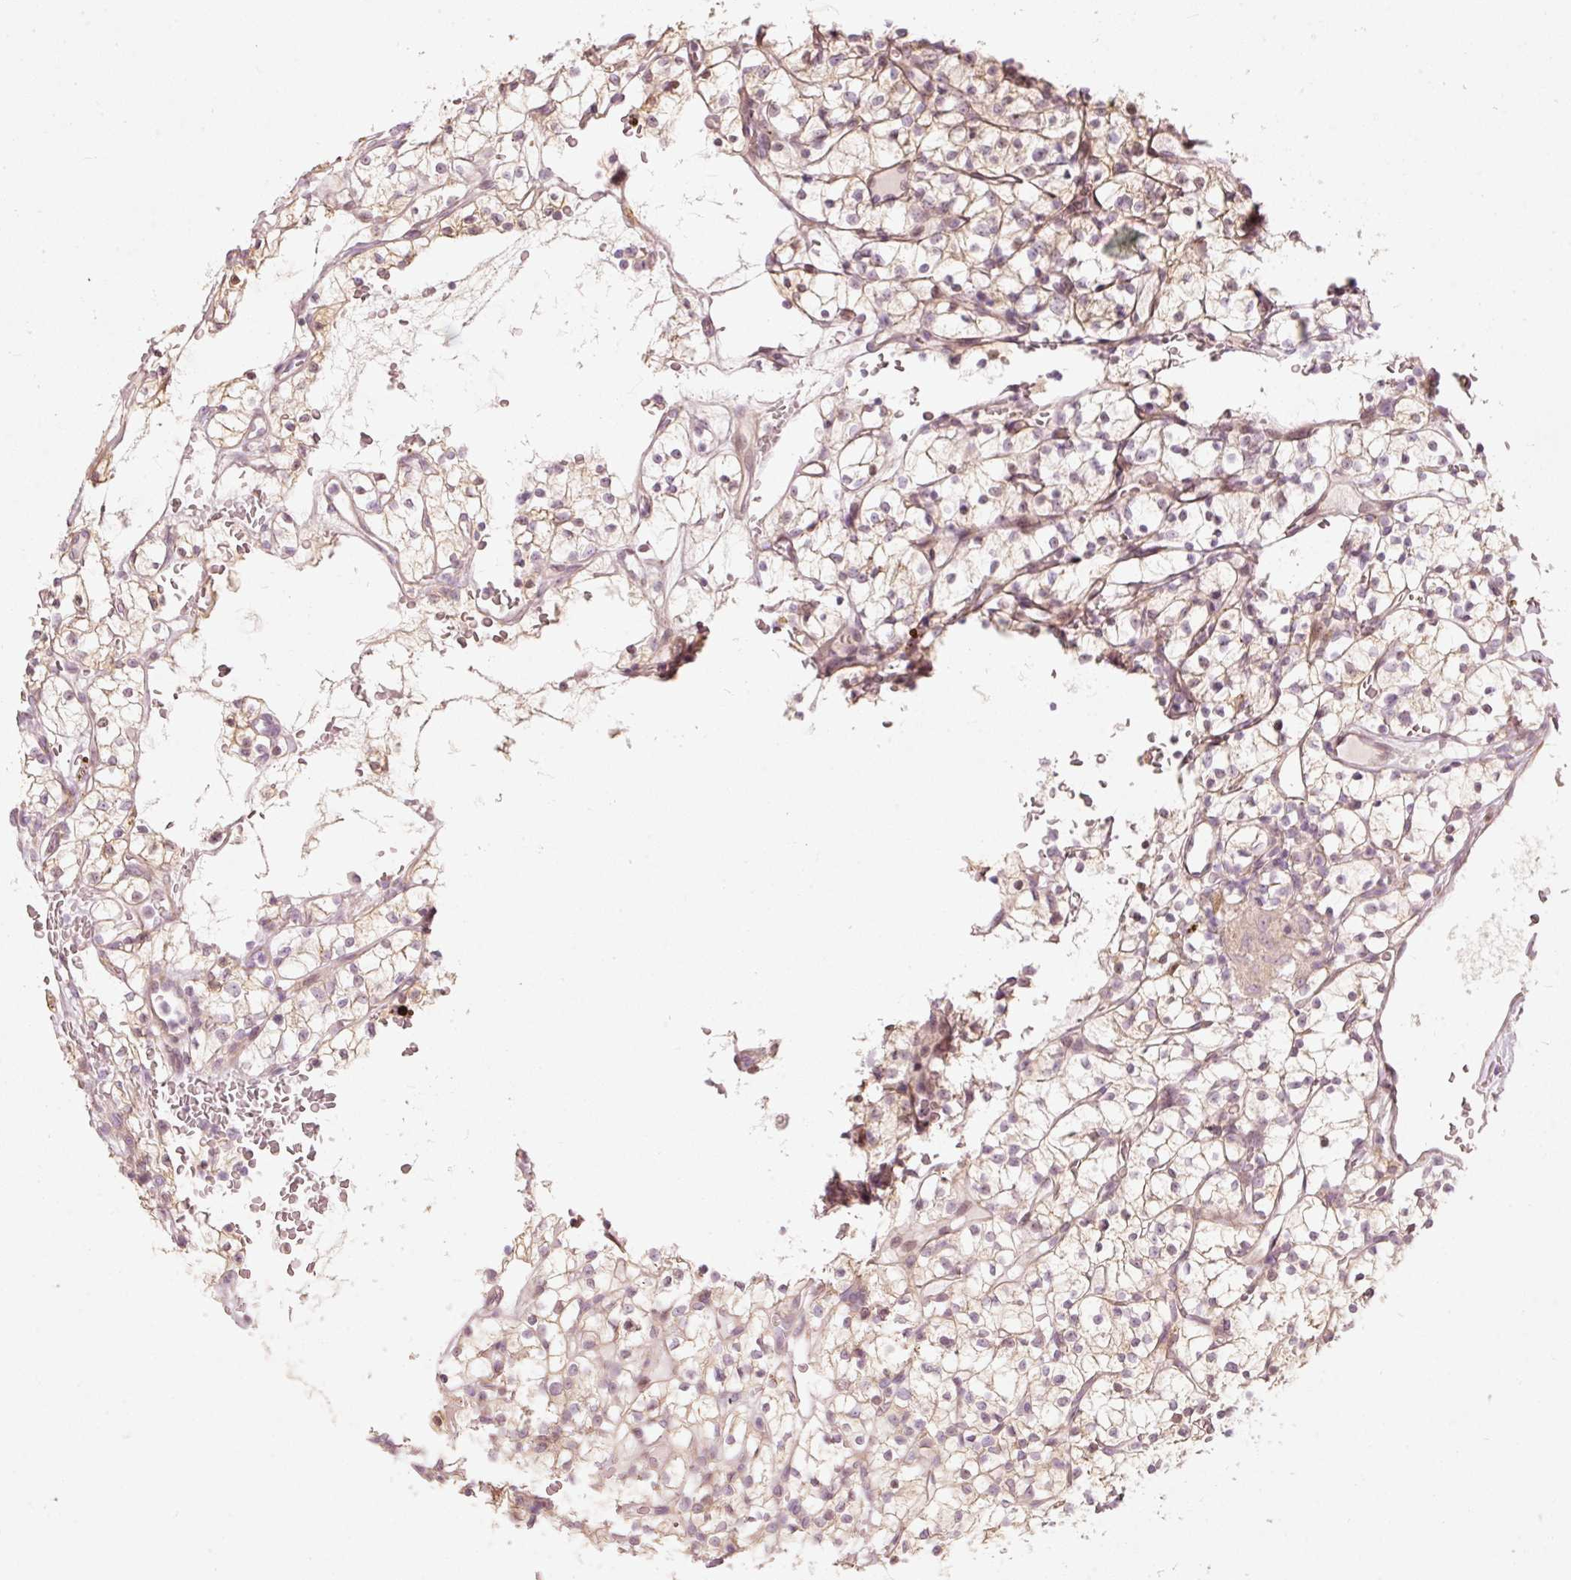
{"staining": {"intensity": "weak", "quantity": "<25%", "location": "cytoplasmic/membranous"}, "tissue": "renal cancer", "cell_type": "Tumor cells", "image_type": "cancer", "snomed": [{"axis": "morphology", "description": "Adenocarcinoma, NOS"}, {"axis": "topography", "description": "Kidney"}], "caption": "This is an immunohistochemistry (IHC) image of renal cancer. There is no positivity in tumor cells.", "gene": "SLC20A1", "patient": {"sex": "female", "age": 64}}